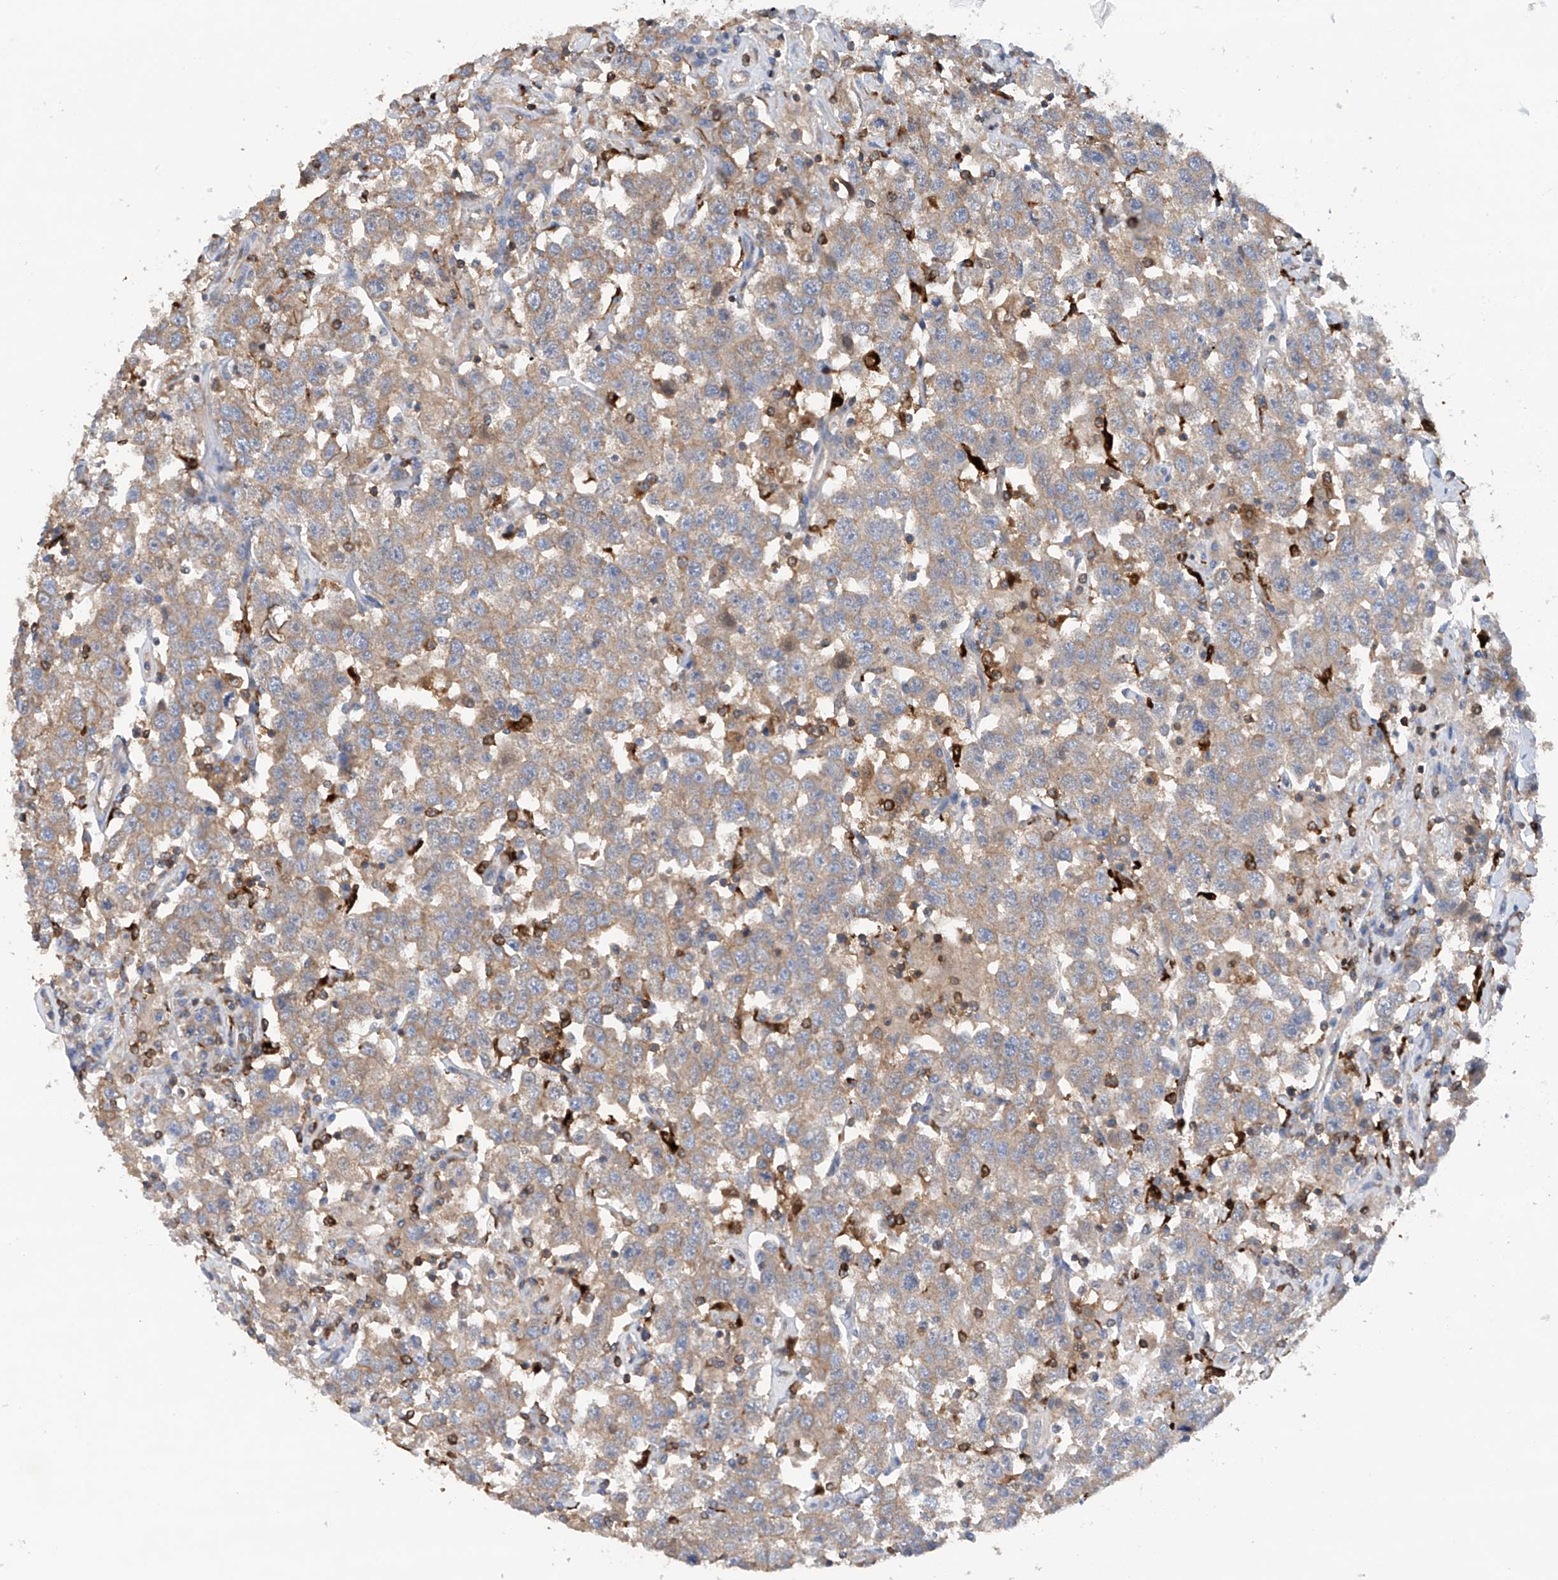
{"staining": {"intensity": "moderate", "quantity": ">75%", "location": "cytoplasmic/membranous"}, "tissue": "testis cancer", "cell_type": "Tumor cells", "image_type": "cancer", "snomed": [{"axis": "morphology", "description": "Seminoma, NOS"}, {"axis": "topography", "description": "Testis"}], "caption": "This is an image of immunohistochemistry (IHC) staining of seminoma (testis), which shows moderate expression in the cytoplasmic/membranous of tumor cells.", "gene": "PHACTR2", "patient": {"sex": "male", "age": 41}}